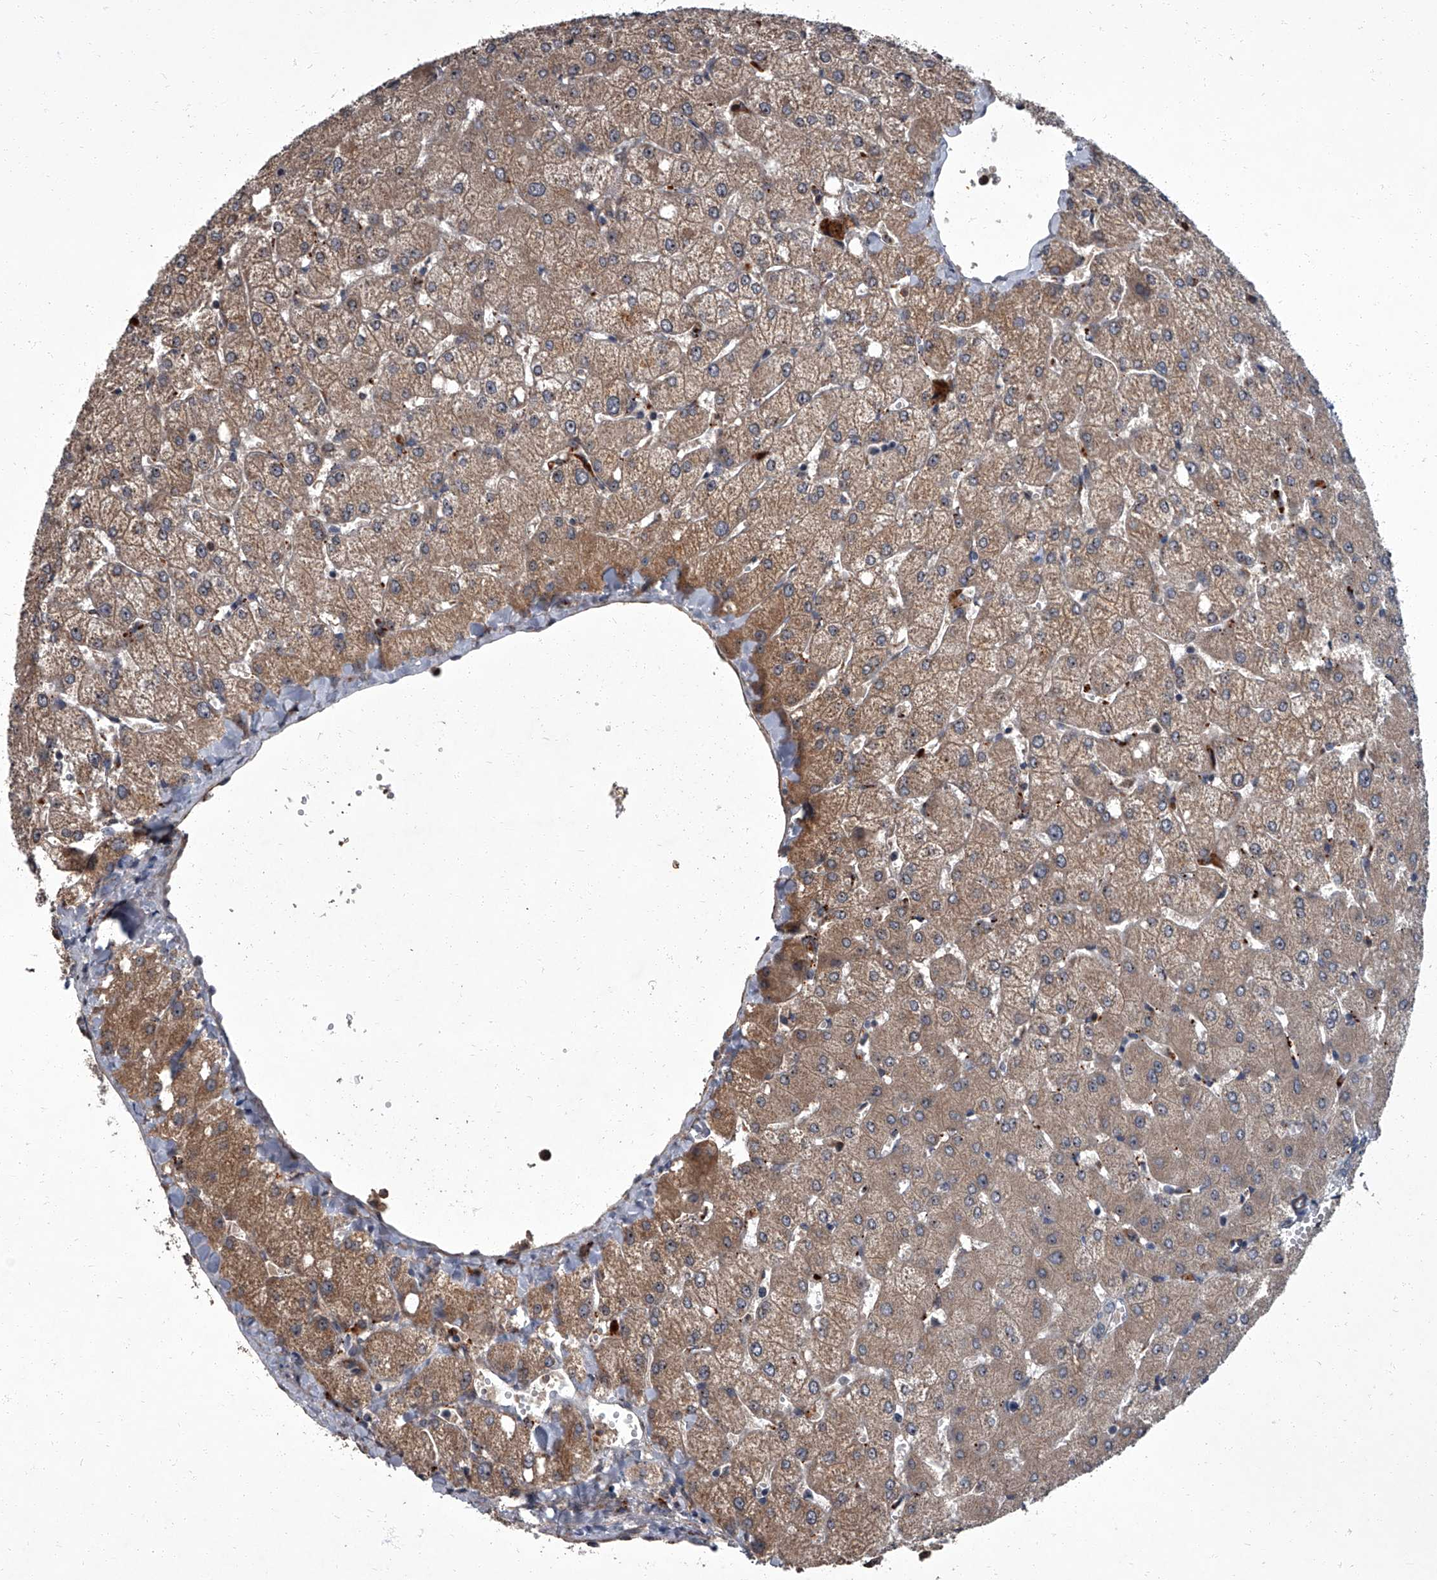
{"staining": {"intensity": "negative", "quantity": "none", "location": "none"}, "tissue": "liver", "cell_type": "Cholangiocytes", "image_type": "normal", "snomed": [{"axis": "morphology", "description": "Normal tissue, NOS"}, {"axis": "topography", "description": "Liver"}], "caption": "Immunohistochemistry (IHC) of normal human liver shows no staining in cholangiocytes.", "gene": "SIRT4", "patient": {"sex": "female", "age": 54}}